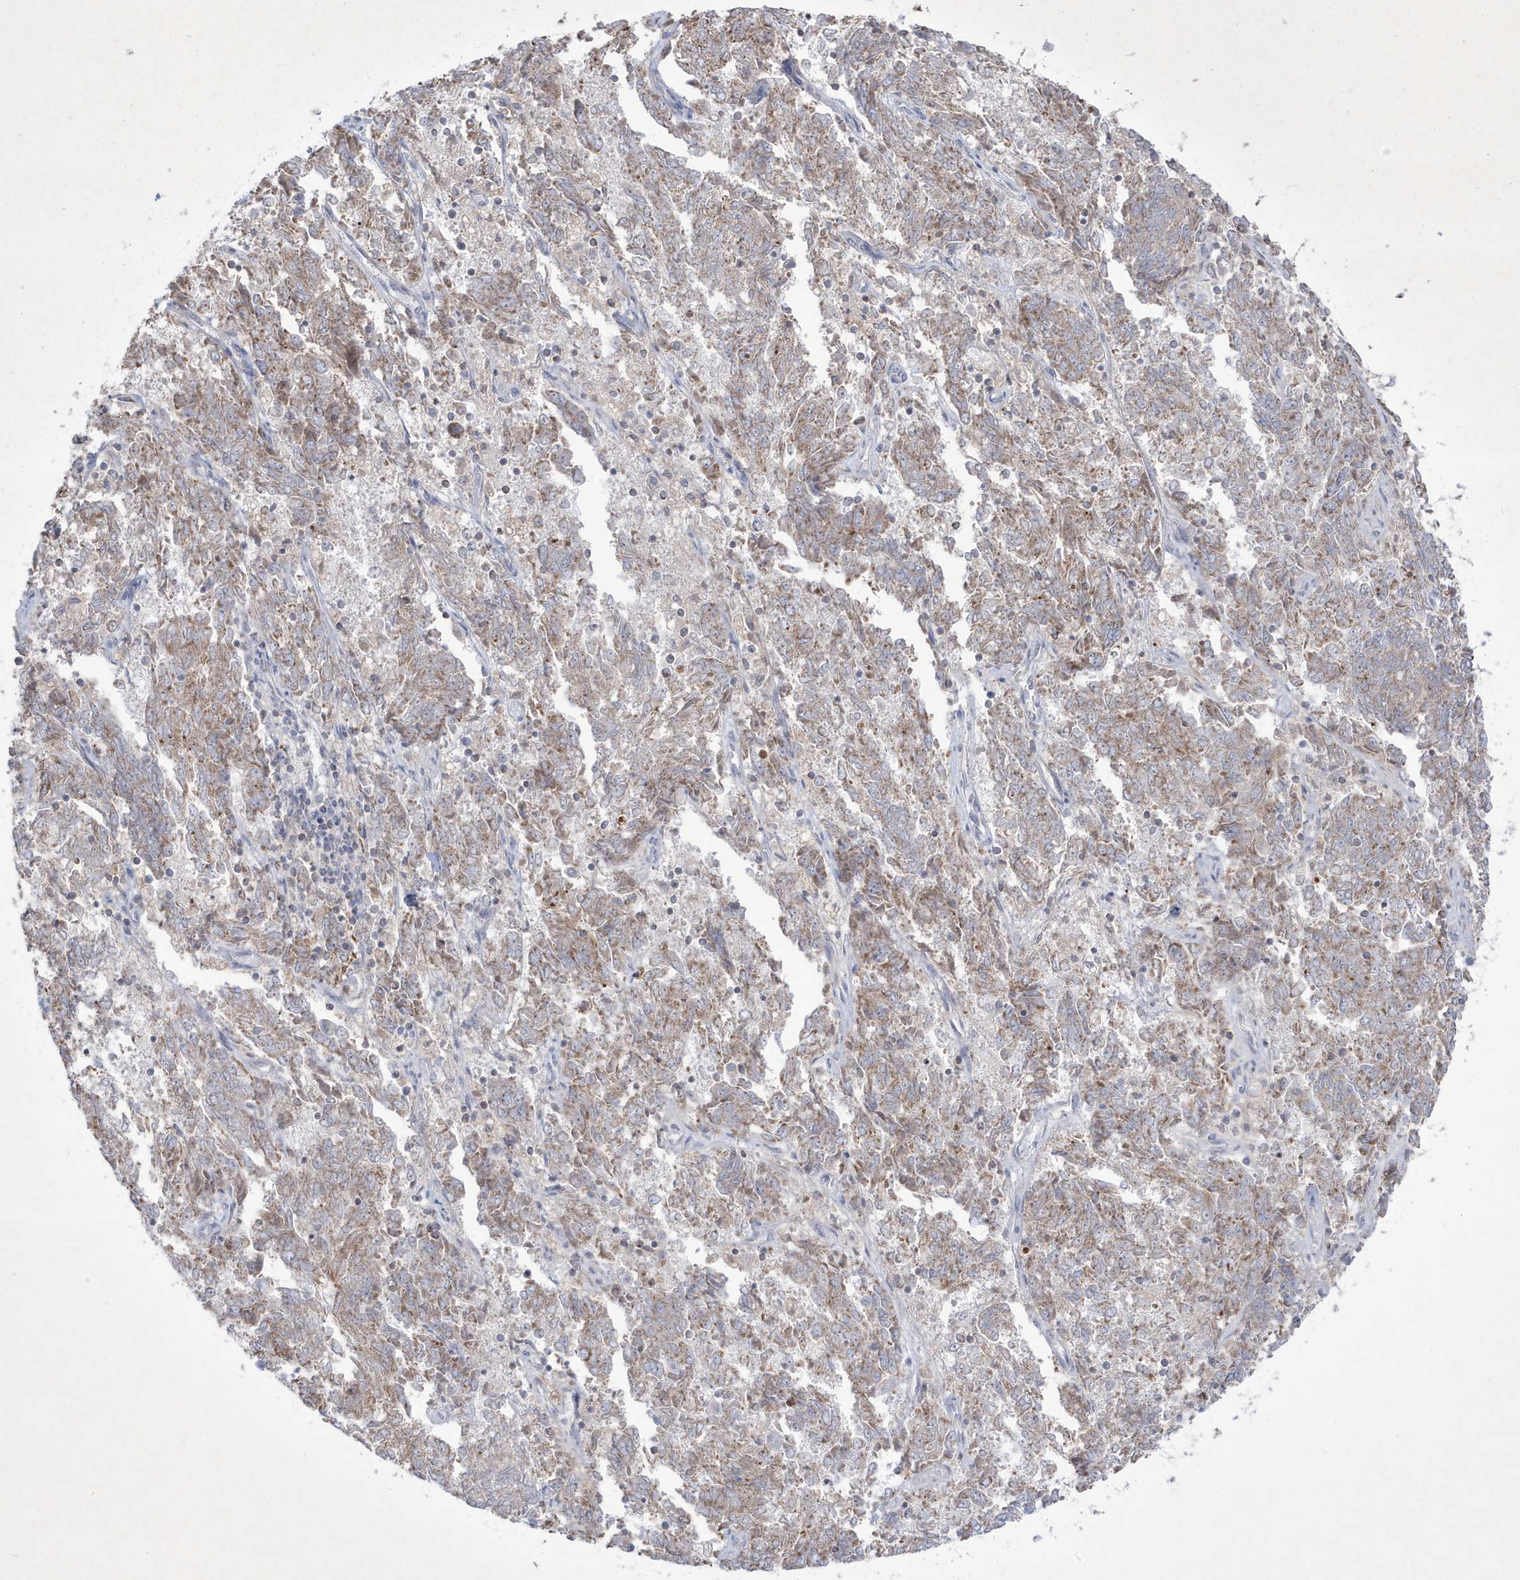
{"staining": {"intensity": "moderate", "quantity": "25%-75%", "location": "cytoplasmic/membranous"}, "tissue": "endometrial cancer", "cell_type": "Tumor cells", "image_type": "cancer", "snomed": [{"axis": "morphology", "description": "Adenocarcinoma, NOS"}, {"axis": "topography", "description": "Endometrium"}], "caption": "Immunohistochemistry (IHC) photomicrograph of human endometrial cancer (adenocarcinoma) stained for a protein (brown), which shows medium levels of moderate cytoplasmic/membranous staining in about 25%-75% of tumor cells.", "gene": "ADAMTSL3", "patient": {"sex": "female", "age": 80}}